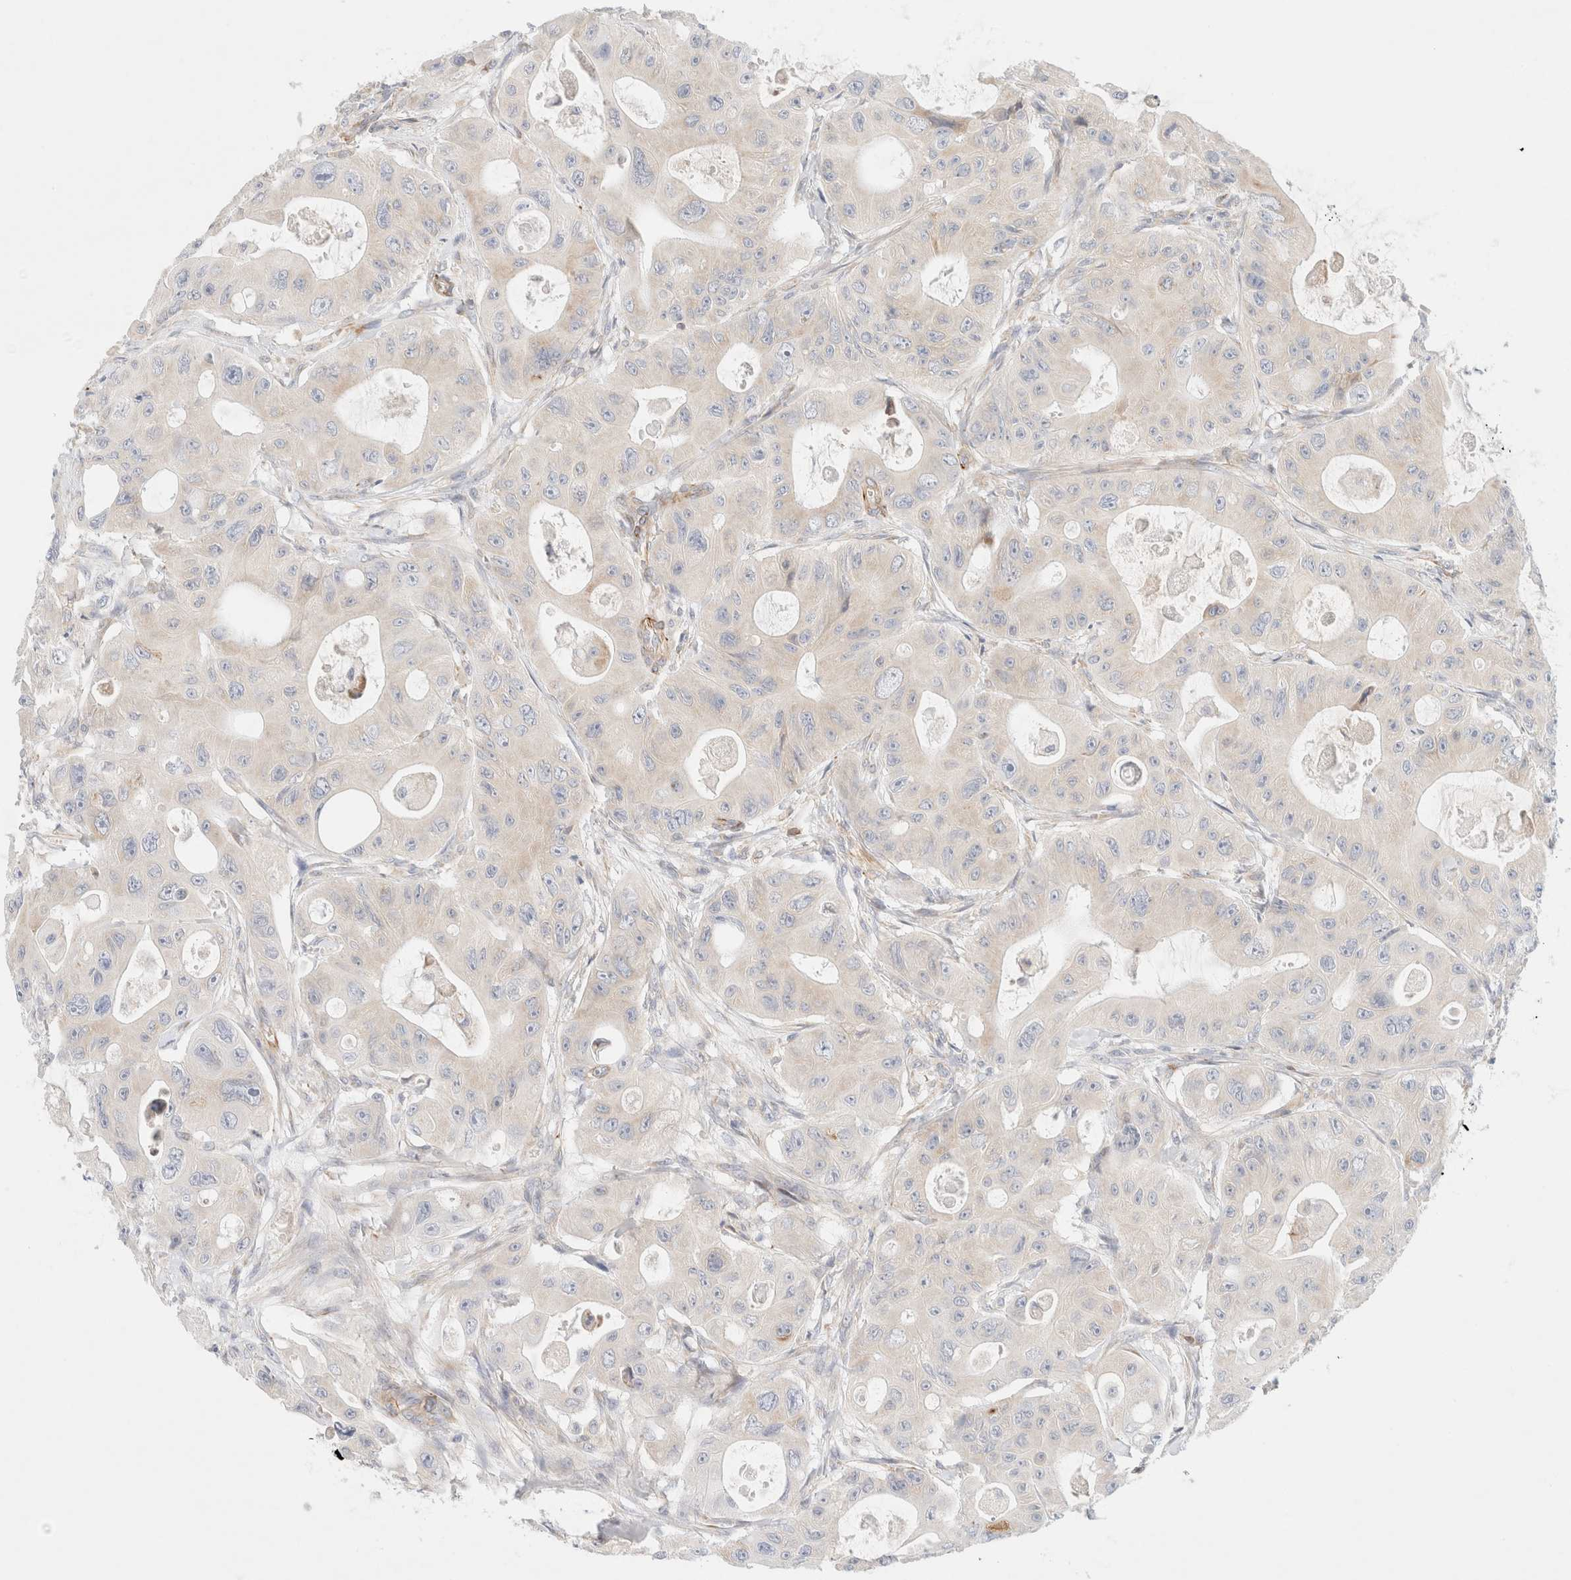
{"staining": {"intensity": "negative", "quantity": "none", "location": "none"}, "tissue": "colorectal cancer", "cell_type": "Tumor cells", "image_type": "cancer", "snomed": [{"axis": "morphology", "description": "Adenocarcinoma, NOS"}, {"axis": "topography", "description": "Colon"}], "caption": "Tumor cells are negative for protein expression in human colorectal adenocarcinoma.", "gene": "SLC25A48", "patient": {"sex": "female", "age": 46}}